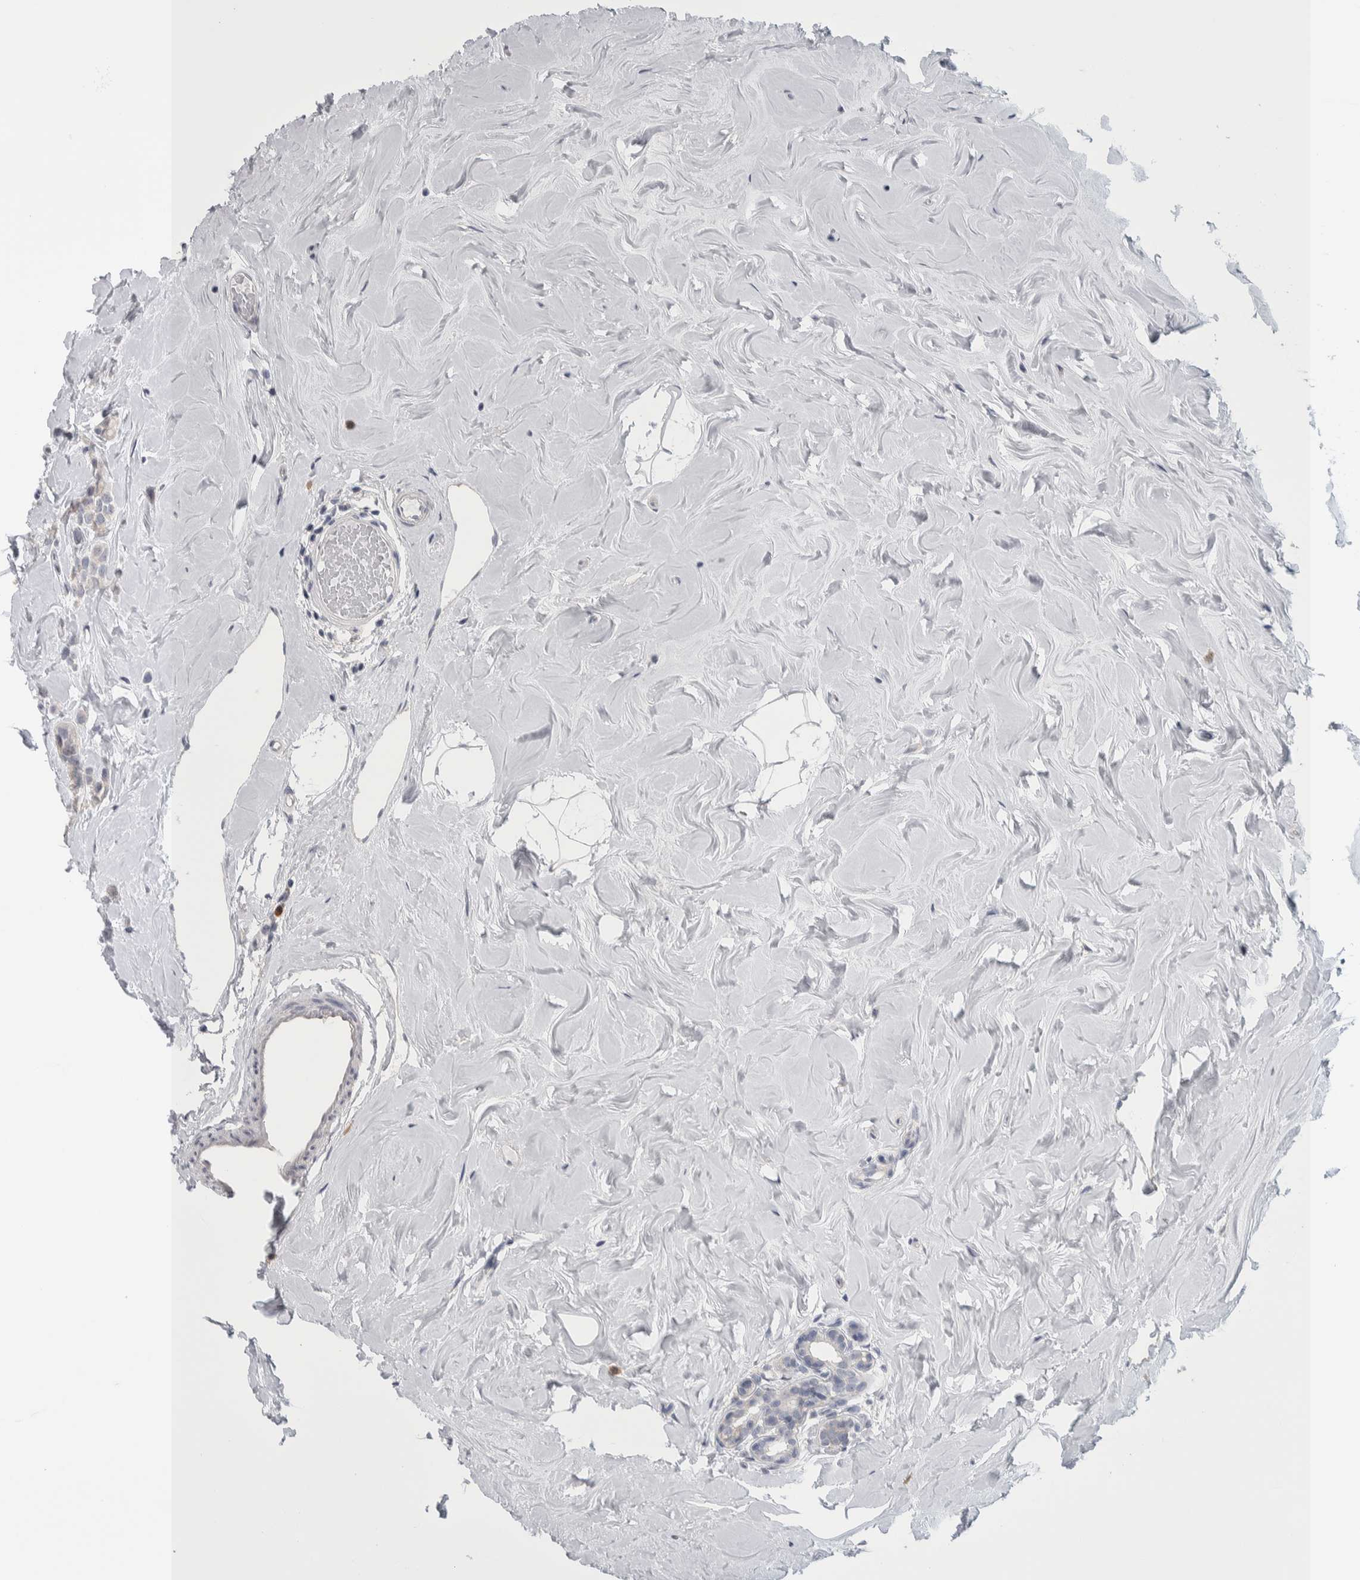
{"staining": {"intensity": "negative", "quantity": "none", "location": "none"}, "tissue": "breast cancer", "cell_type": "Tumor cells", "image_type": "cancer", "snomed": [{"axis": "morphology", "description": "Lobular carcinoma"}, {"axis": "topography", "description": "Breast"}], "caption": "A high-resolution histopathology image shows IHC staining of breast cancer, which exhibits no significant staining in tumor cells.", "gene": "IBTK", "patient": {"sex": "female", "age": 47}}